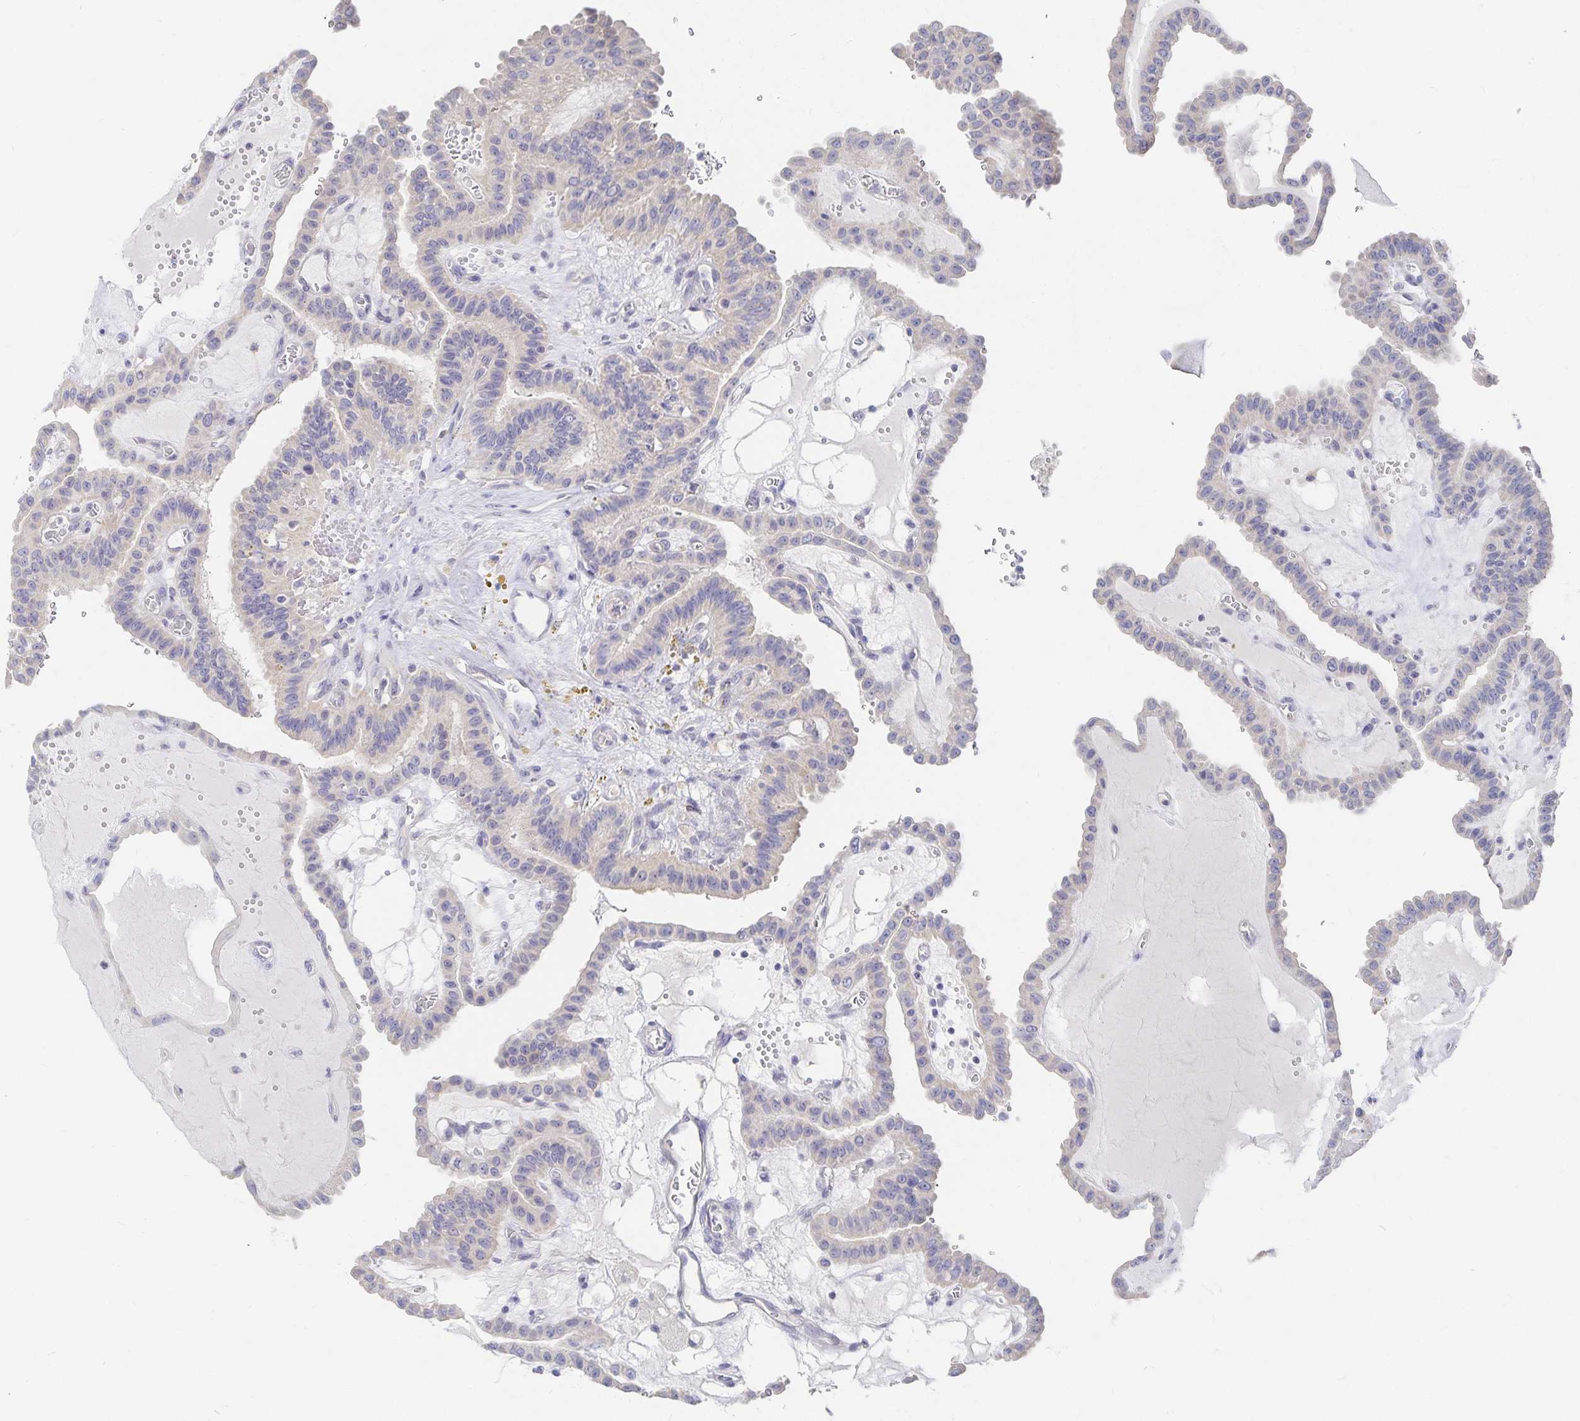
{"staining": {"intensity": "negative", "quantity": "none", "location": "none"}, "tissue": "thyroid cancer", "cell_type": "Tumor cells", "image_type": "cancer", "snomed": [{"axis": "morphology", "description": "Papillary adenocarcinoma, NOS"}, {"axis": "topography", "description": "Thyroid gland"}], "caption": "Tumor cells are negative for brown protein staining in thyroid cancer (papillary adenocarcinoma).", "gene": "DNAH9", "patient": {"sex": "male", "age": 87}}